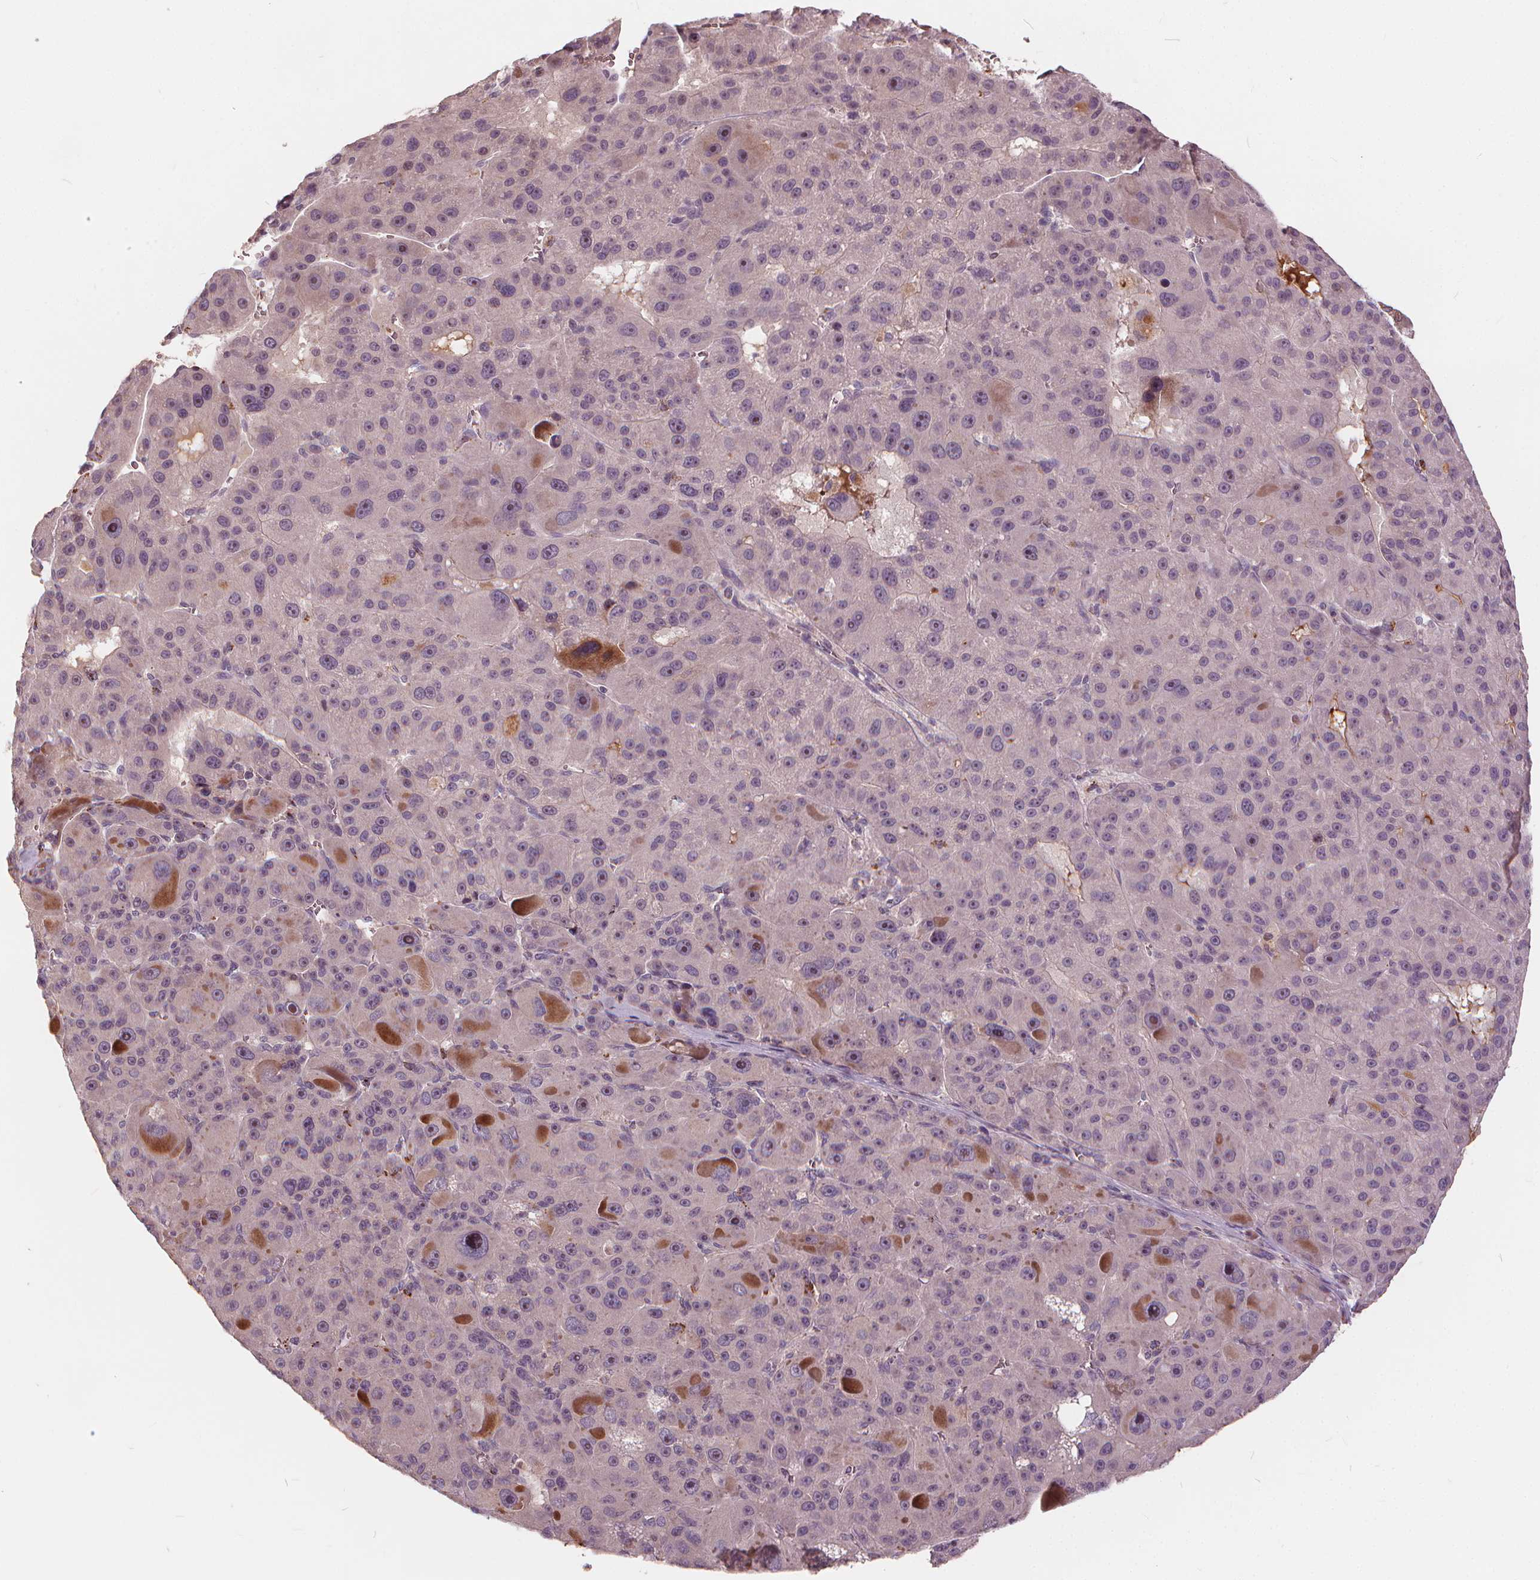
{"staining": {"intensity": "negative", "quantity": "none", "location": "none"}, "tissue": "liver cancer", "cell_type": "Tumor cells", "image_type": "cancer", "snomed": [{"axis": "morphology", "description": "Carcinoma, Hepatocellular, NOS"}, {"axis": "topography", "description": "Liver"}], "caption": "Protein analysis of hepatocellular carcinoma (liver) reveals no significant expression in tumor cells. Nuclei are stained in blue.", "gene": "IPO13", "patient": {"sex": "male", "age": 76}}